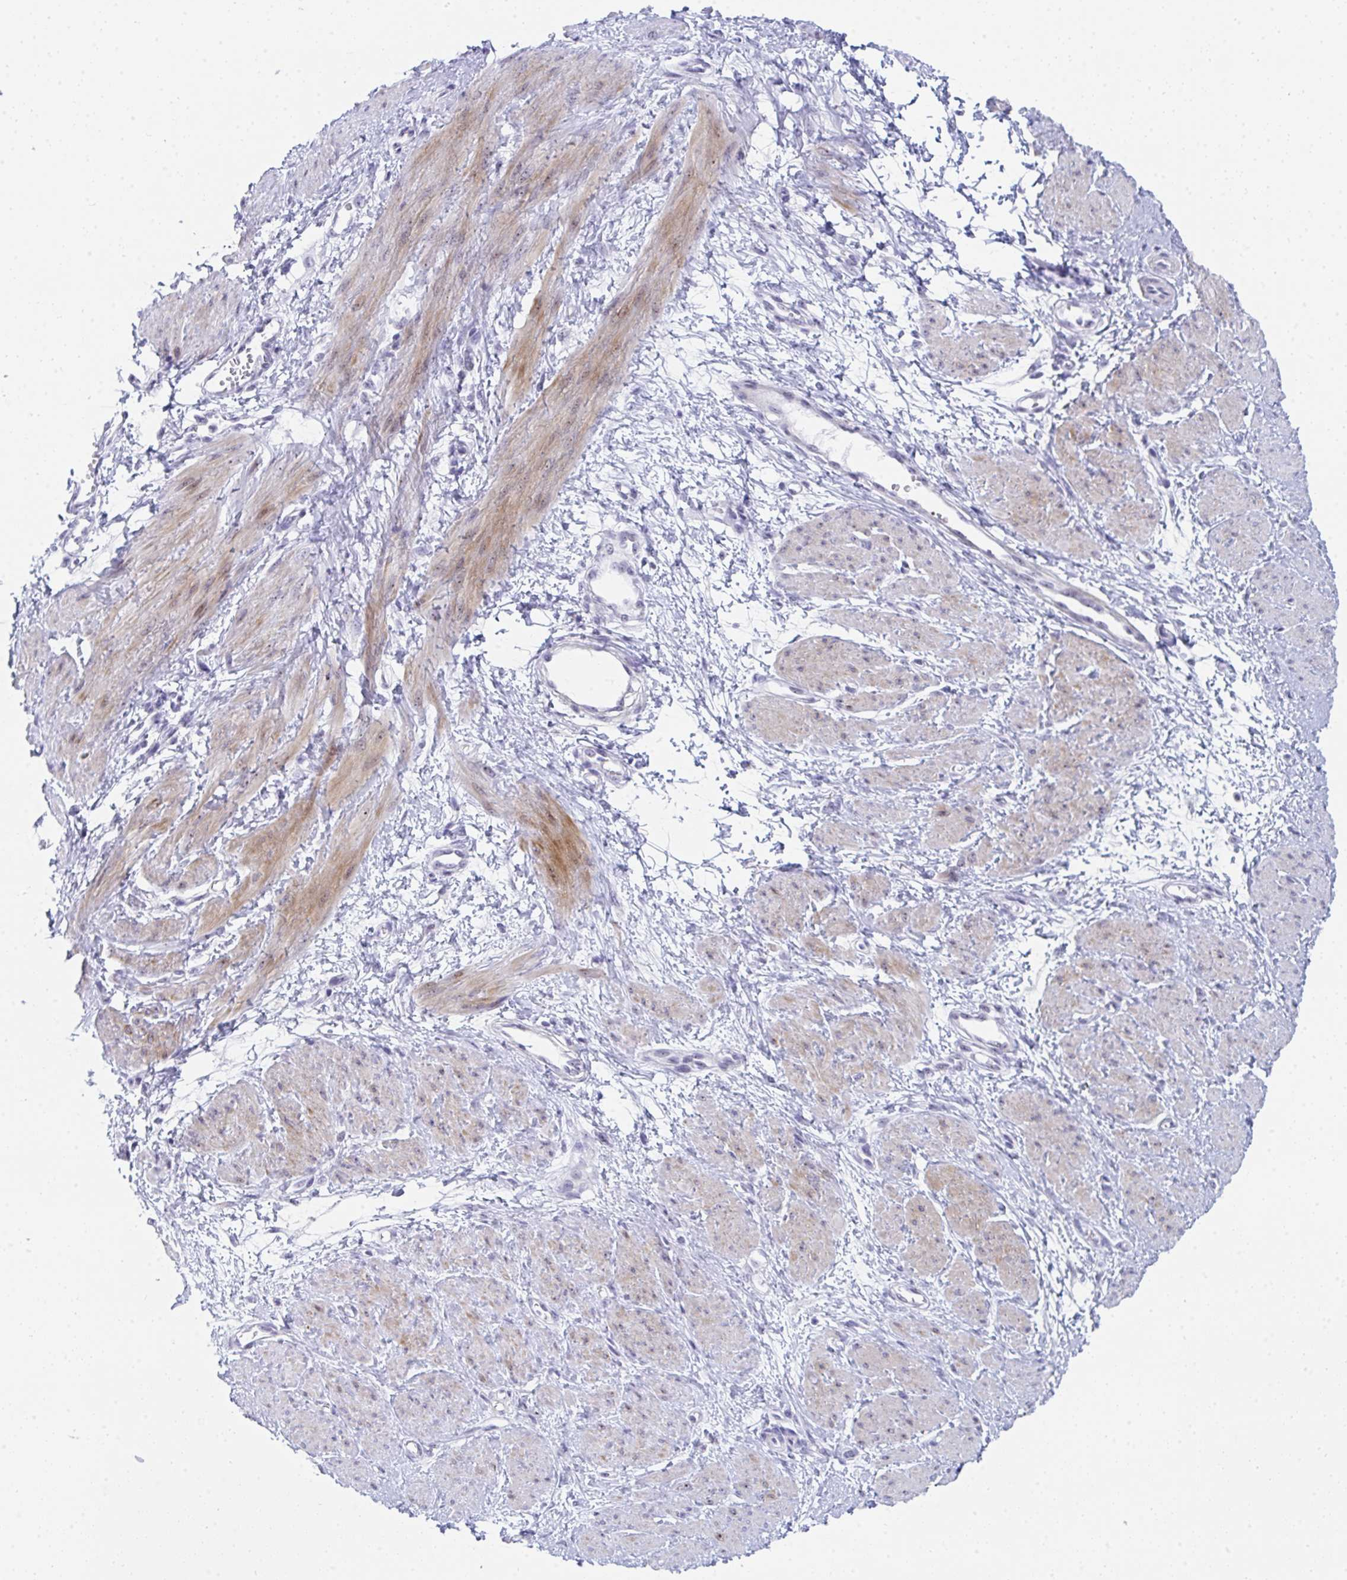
{"staining": {"intensity": "moderate", "quantity": "25%-75%", "location": "cytoplasmic/membranous"}, "tissue": "smooth muscle", "cell_type": "Smooth muscle cells", "image_type": "normal", "snomed": [{"axis": "morphology", "description": "Normal tissue, NOS"}, {"axis": "topography", "description": "Smooth muscle"}, {"axis": "topography", "description": "Uterus"}], "caption": "Immunohistochemistry image of benign human smooth muscle stained for a protein (brown), which reveals medium levels of moderate cytoplasmic/membranous expression in approximately 25%-75% of smooth muscle cells.", "gene": "NOP10", "patient": {"sex": "female", "age": 39}}